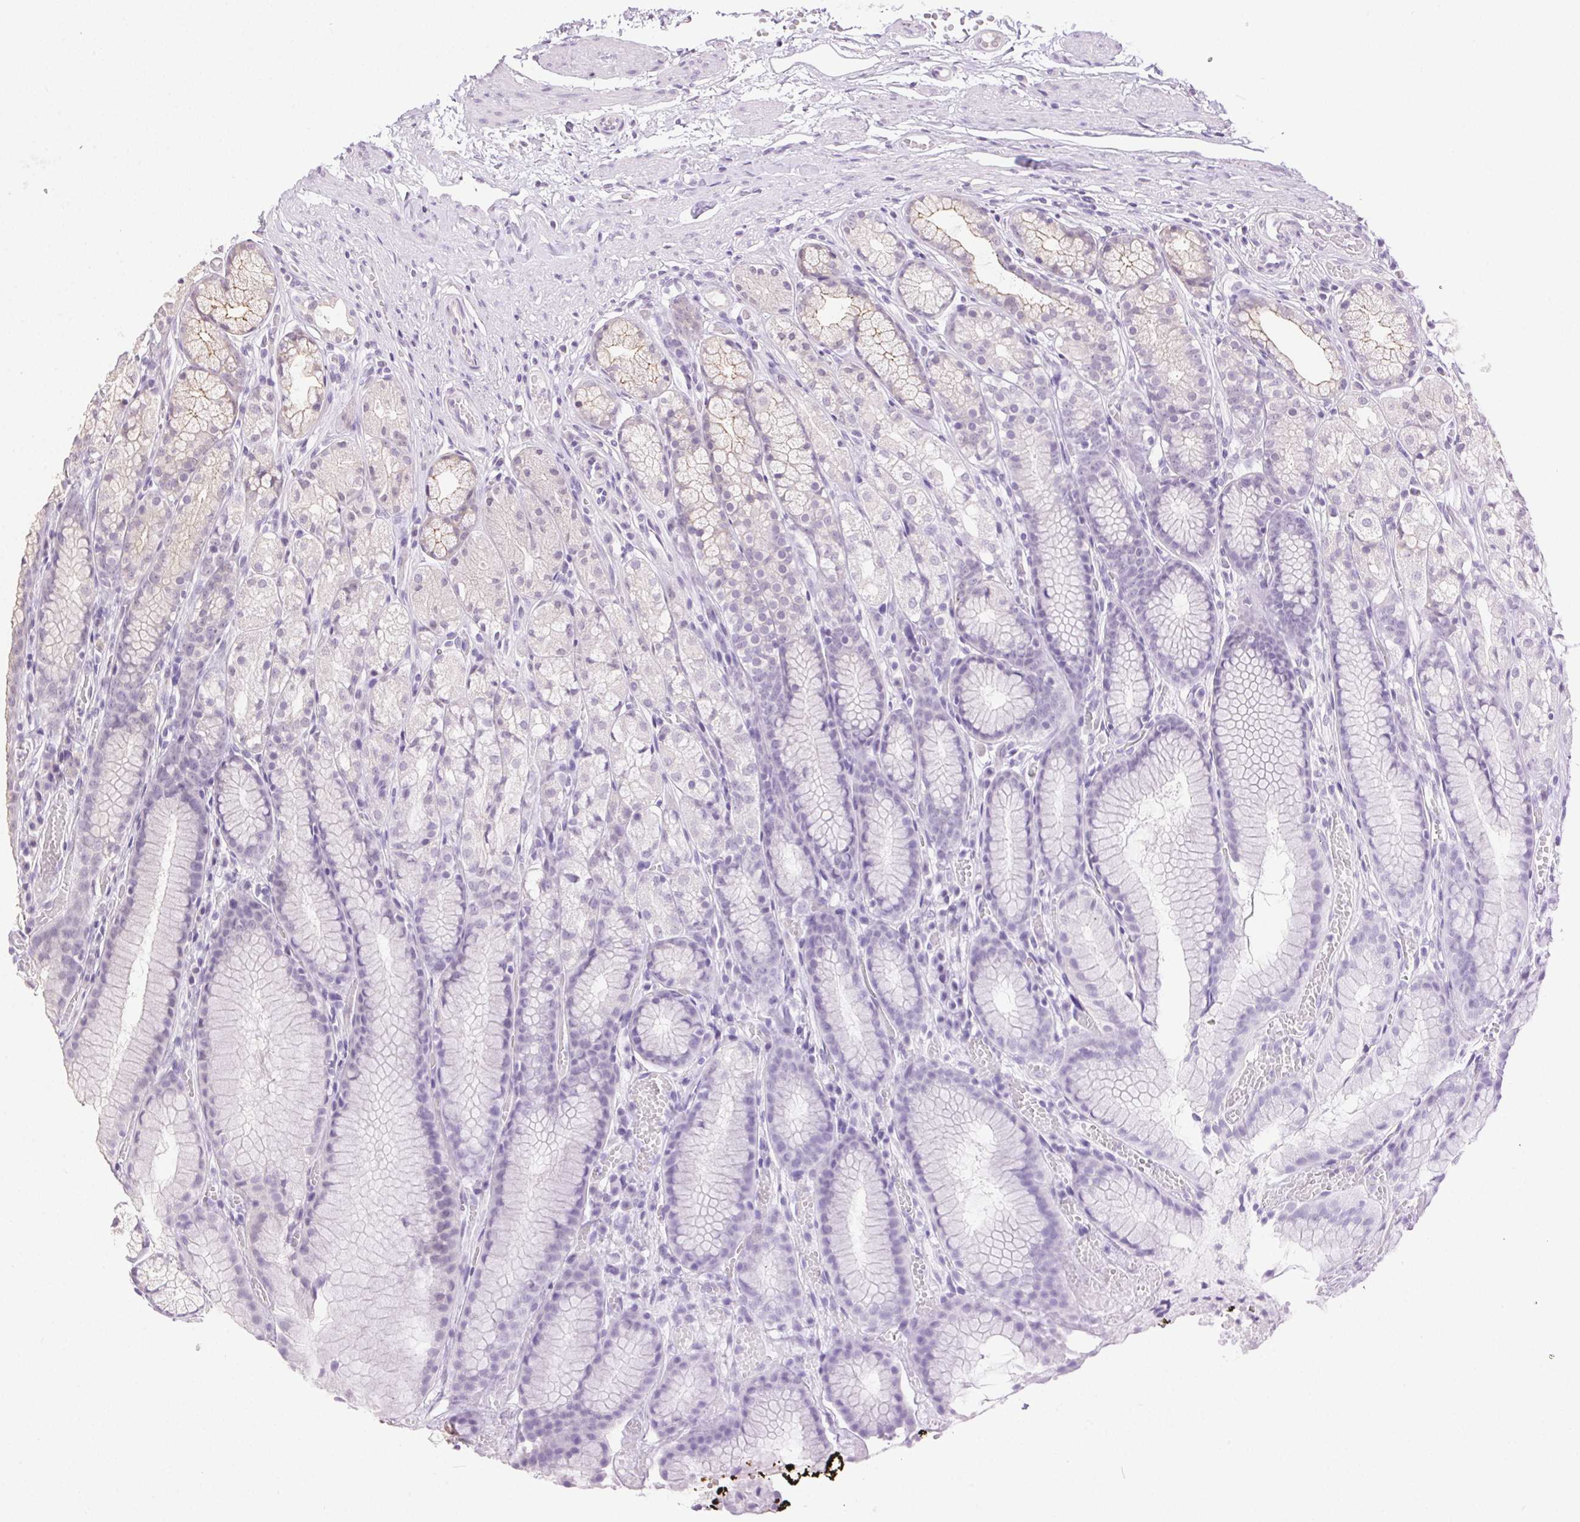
{"staining": {"intensity": "negative", "quantity": "none", "location": "none"}, "tissue": "stomach", "cell_type": "Glandular cells", "image_type": "normal", "snomed": [{"axis": "morphology", "description": "Normal tissue, NOS"}, {"axis": "topography", "description": "Stomach"}], "caption": "The IHC histopathology image has no significant staining in glandular cells of stomach.", "gene": "CLDN10", "patient": {"sex": "male", "age": 70}}